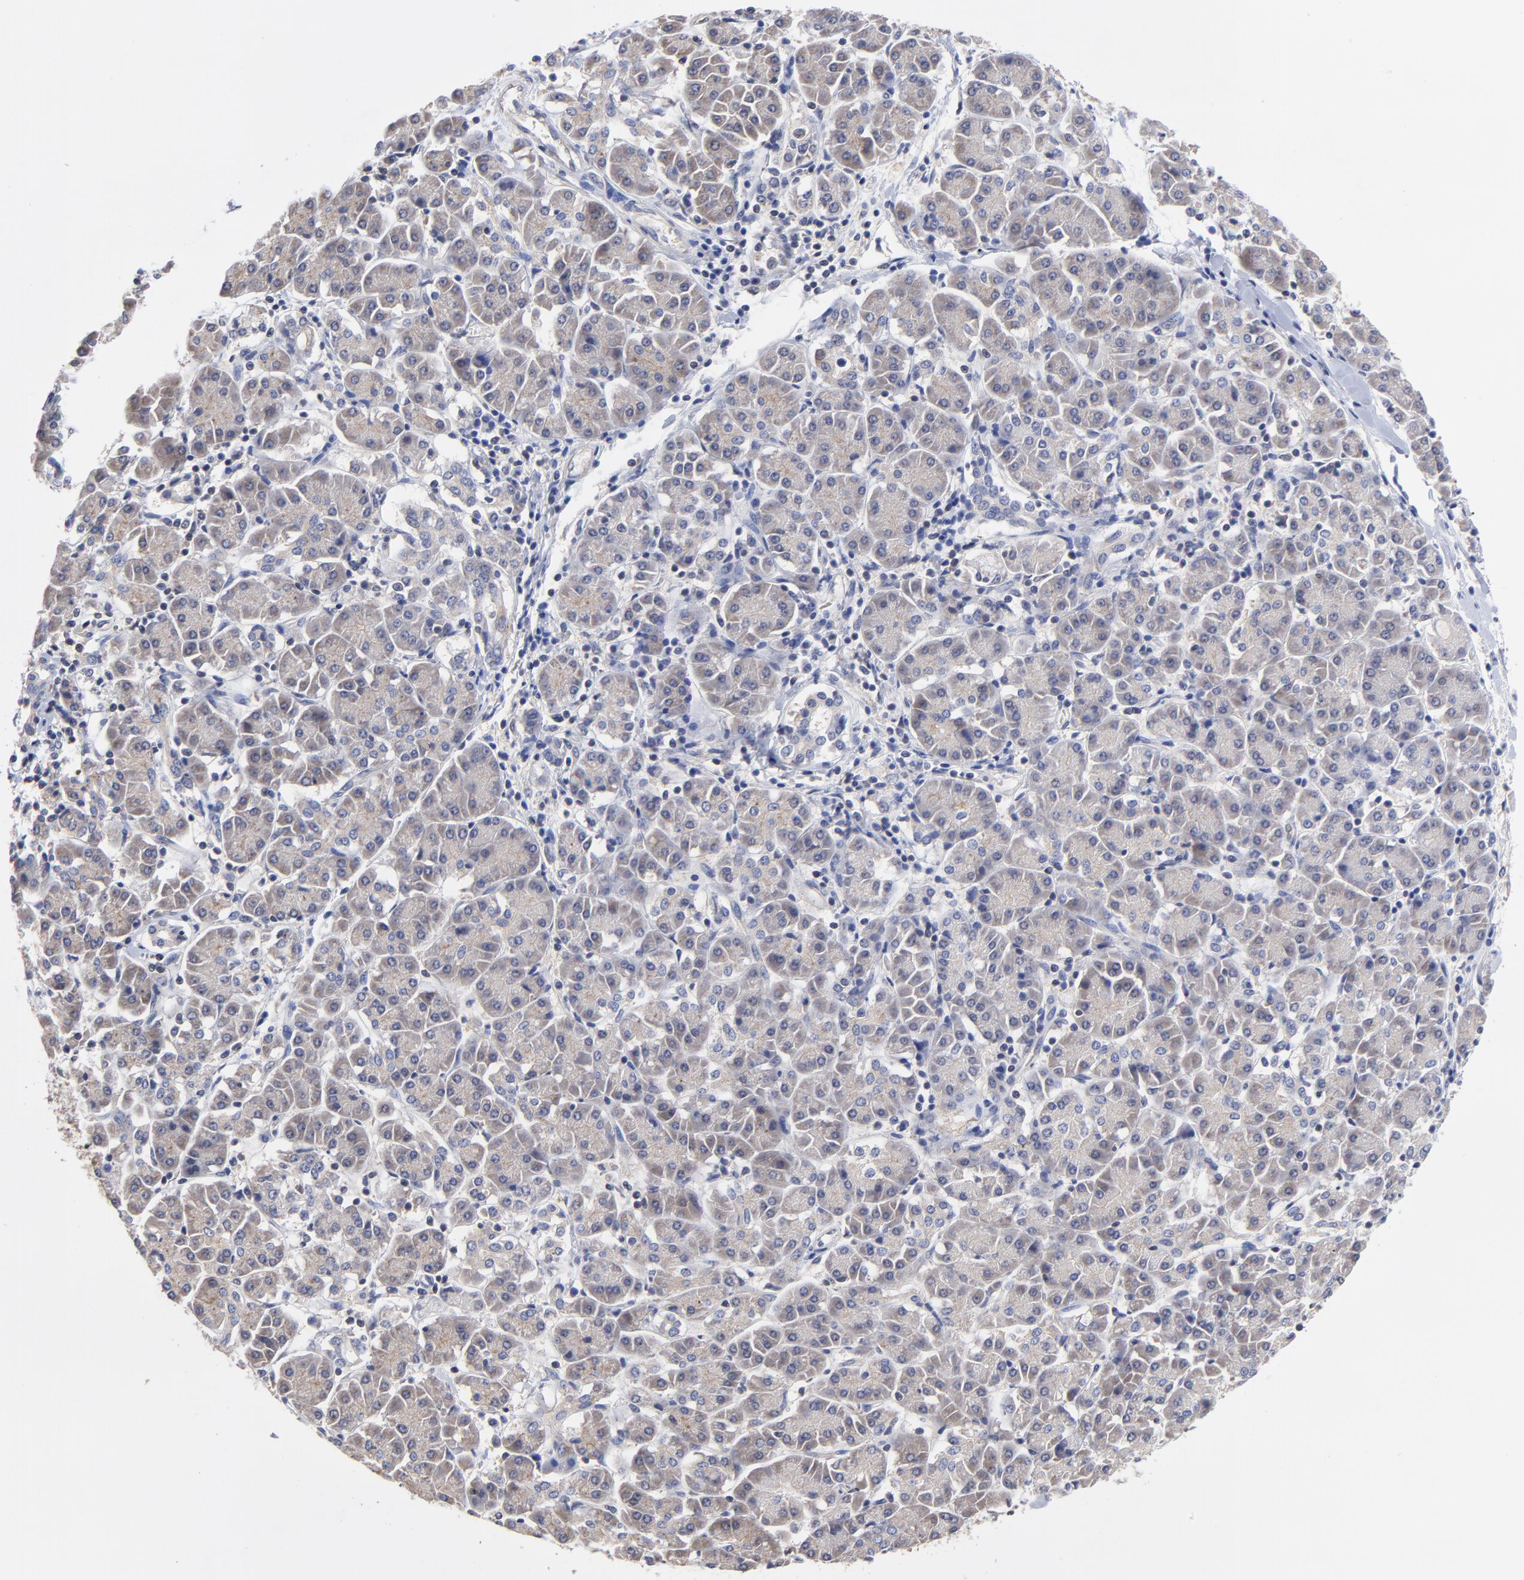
{"staining": {"intensity": "weak", "quantity": ">75%", "location": "cytoplasmic/membranous"}, "tissue": "pancreatic cancer", "cell_type": "Tumor cells", "image_type": "cancer", "snomed": [{"axis": "morphology", "description": "Adenocarcinoma, NOS"}, {"axis": "topography", "description": "Pancreas"}], "caption": "The micrograph demonstrates staining of adenocarcinoma (pancreatic), revealing weak cytoplasmic/membranous protein expression (brown color) within tumor cells.", "gene": "PCMT1", "patient": {"sex": "female", "age": 57}}